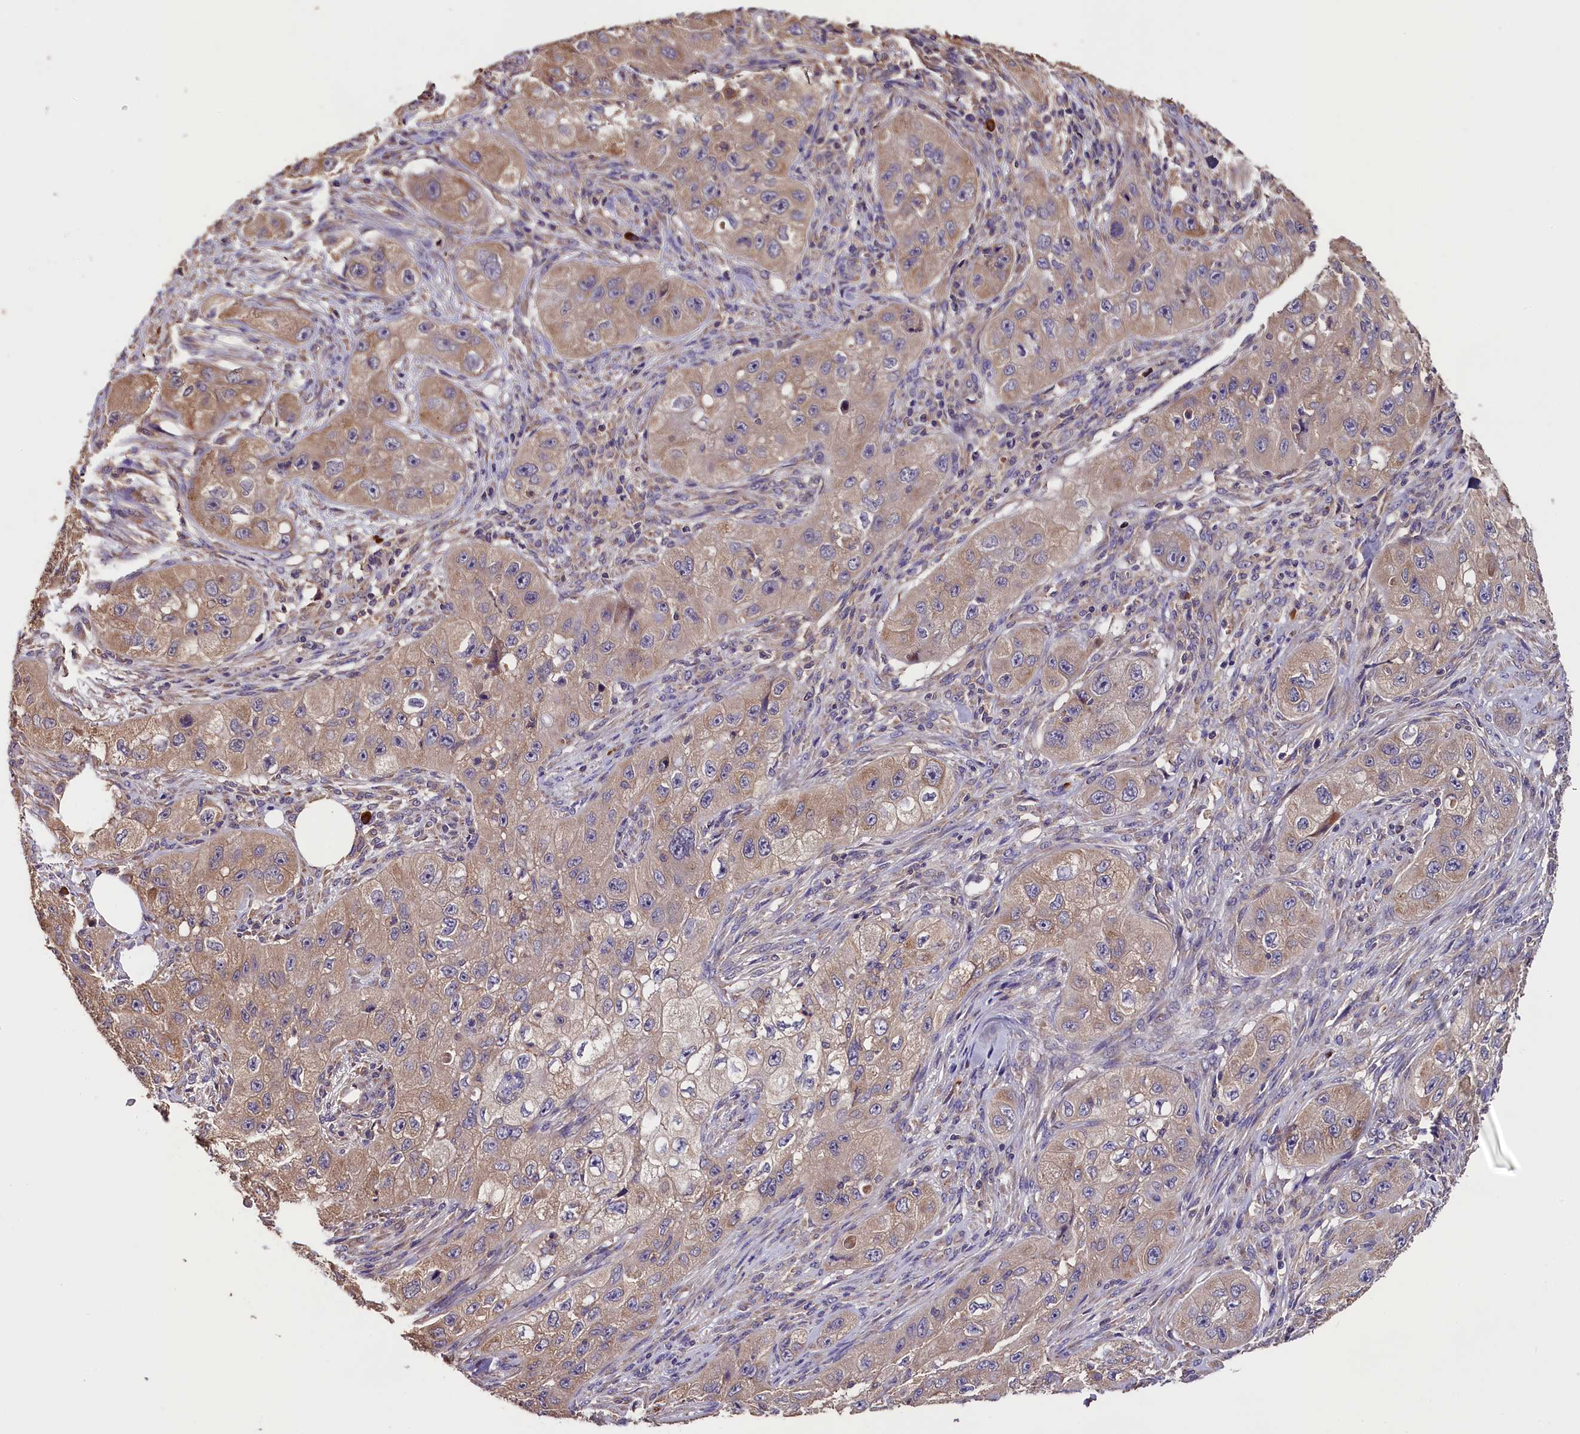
{"staining": {"intensity": "moderate", "quantity": "25%-75%", "location": "cytoplasmic/membranous"}, "tissue": "skin cancer", "cell_type": "Tumor cells", "image_type": "cancer", "snomed": [{"axis": "morphology", "description": "Squamous cell carcinoma, NOS"}, {"axis": "topography", "description": "Skin"}, {"axis": "topography", "description": "Subcutis"}], "caption": "Immunohistochemical staining of squamous cell carcinoma (skin) shows medium levels of moderate cytoplasmic/membranous protein positivity in about 25%-75% of tumor cells.", "gene": "ENKD1", "patient": {"sex": "male", "age": 73}}